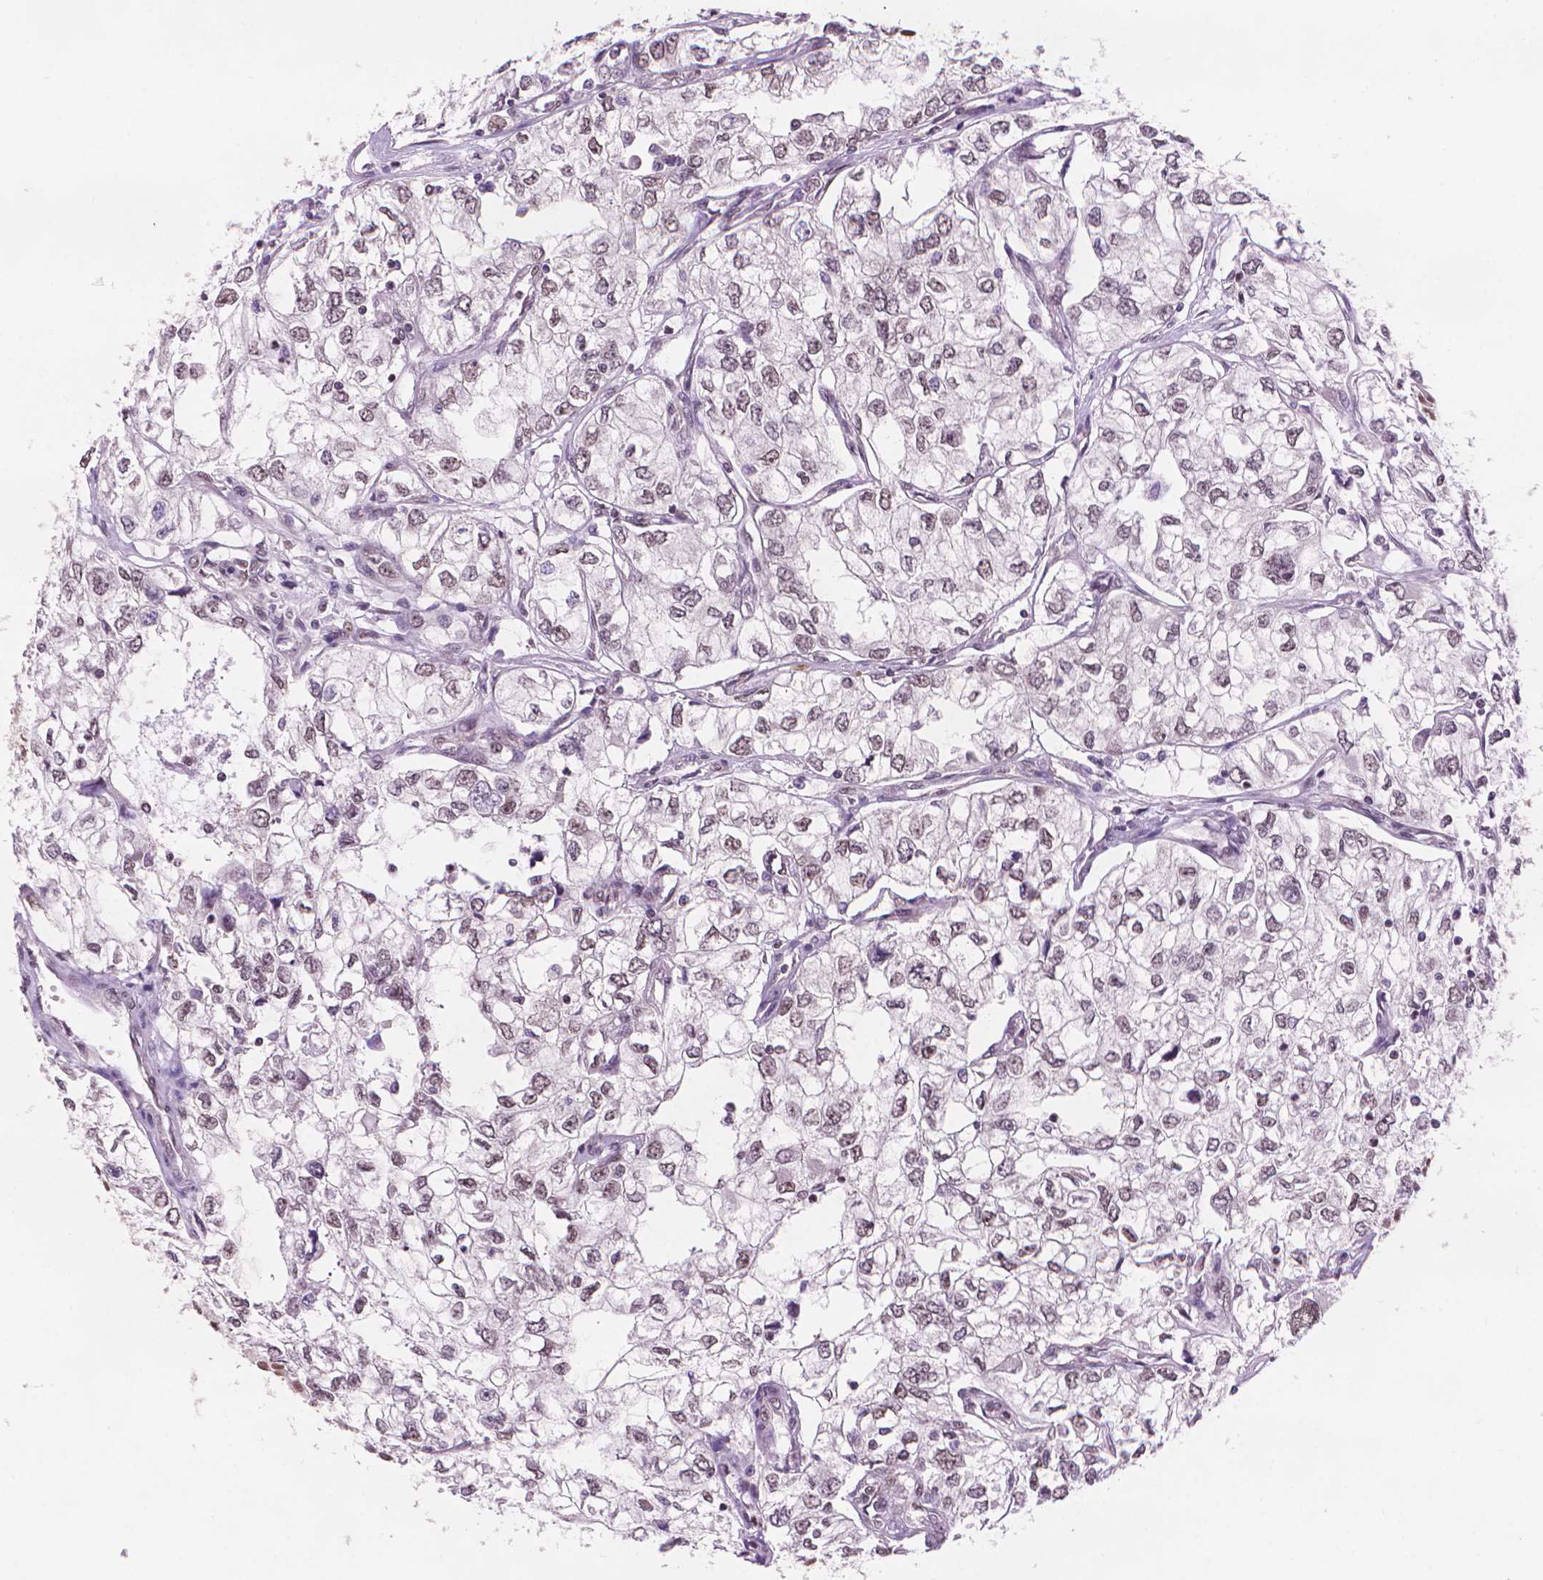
{"staining": {"intensity": "weak", "quantity": "<25%", "location": "nuclear"}, "tissue": "renal cancer", "cell_type": "Tumor cells", "image_type": "cancer", "snomed": [{"axis": "morphology", "description": "Adenocarcinoma, NOS"}, {"axis": "topography", "description": "Kidney"}], "caption": "The immunohistochemistry image has no significant staining in tumor cells of renal adenocarcinoma tissue. Nuclei are stained in blue.", "gene": "UBN1", "patient": {"sex": "female", "age": 59}}